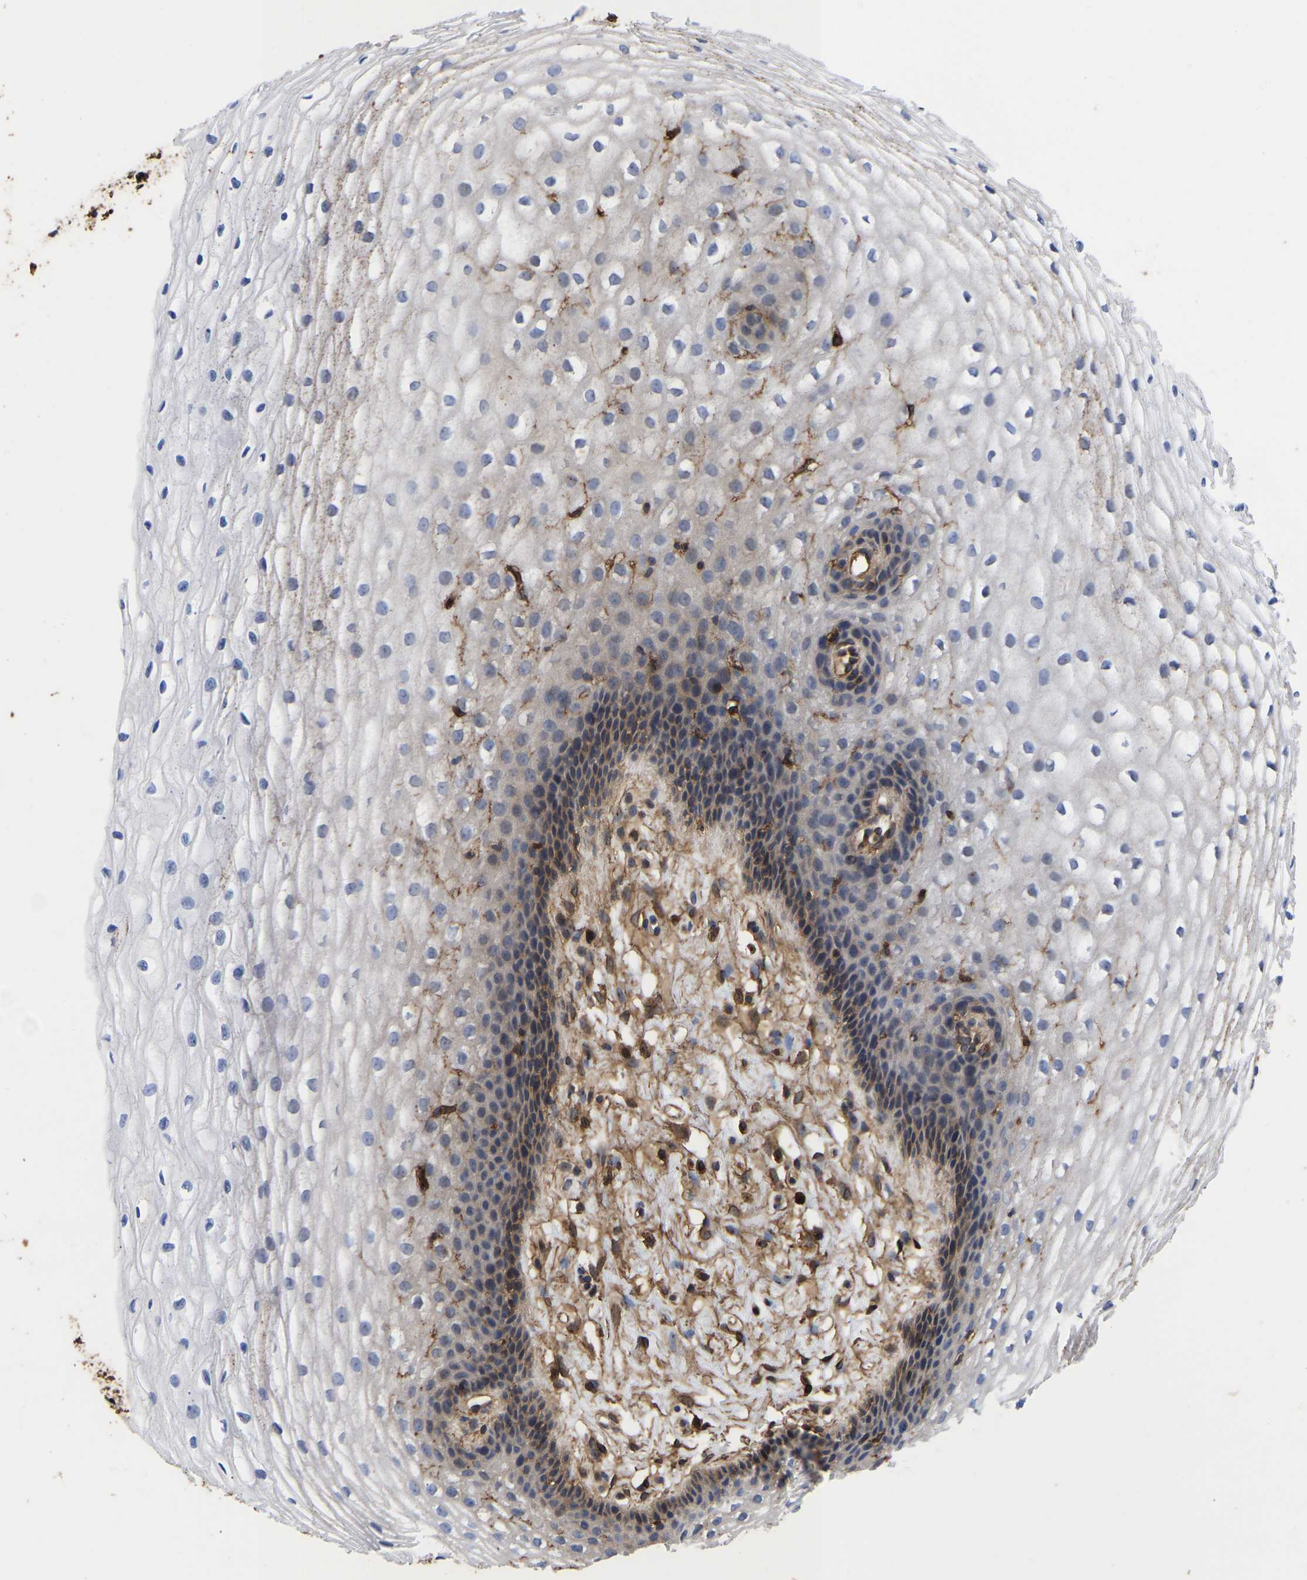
{"staining": {"intensity": "moderate", "quantity": ">75%", "location": "cytoplasmic/membranous"}, "tissue": "cervix", "cell_type": "Glandular cells", "image_type": "normal", "snomed": [{"axis": "morphology", "description": "Normal tissue, NOS"}, {"axis": "topography", "description": "Cervix"}], "caption": "An immunohistochemistry (IHC) histopathology image of unremarkable tissue is shown. Protein staining in brown labels moderate cytoplasmic/membranous positivity in cervix within glandular cells.", "gene": "LIF", "patient": {"sex": "female", "age": 77}}